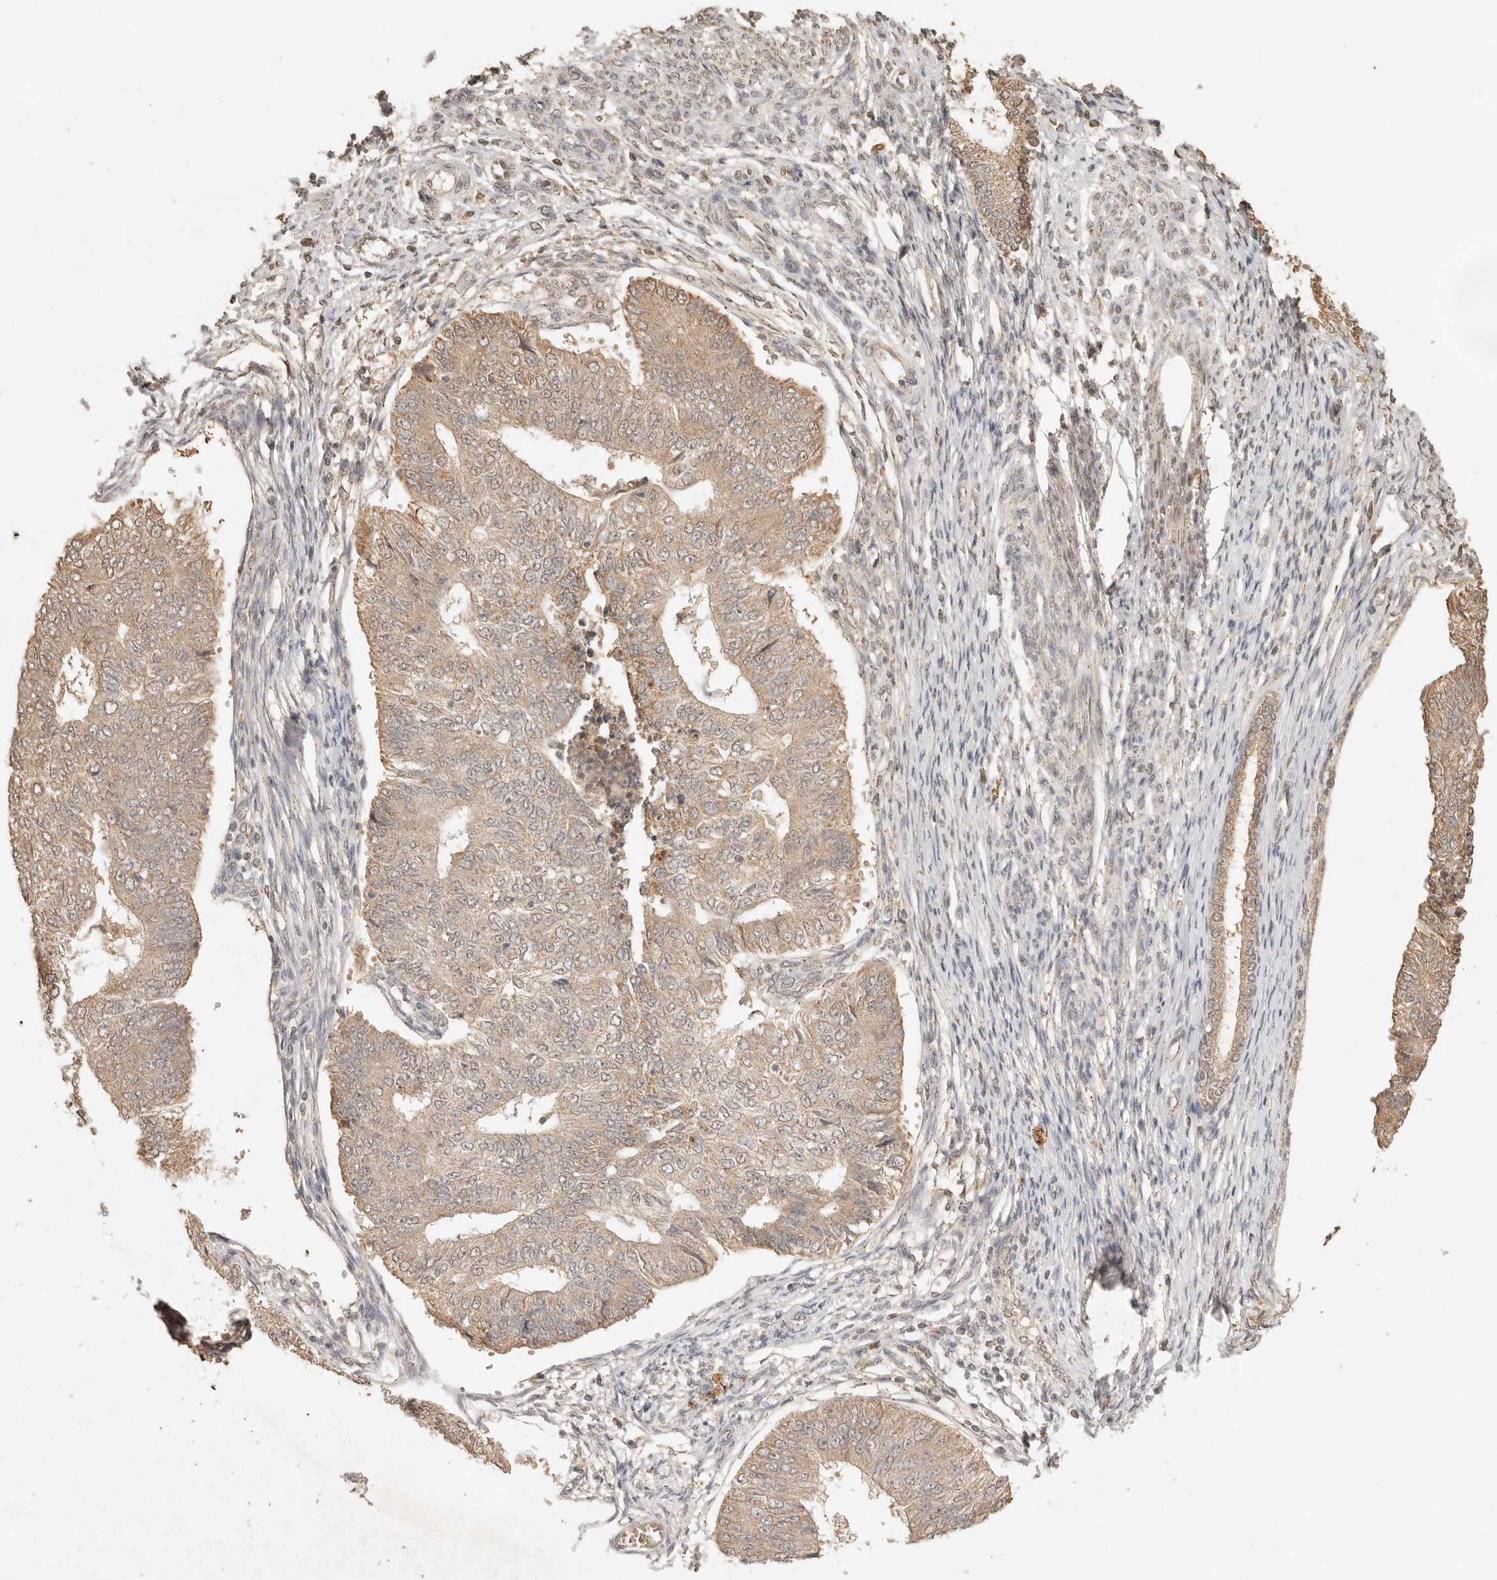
{"staining": {"intensity": "weak", "quantity": ">75%", "location": "cytoplasmic/membranous"}, "tissue": "endometrial cancer", "cell_type": "Tumor cells", "image_type": "cancer", "snomed": [{"axis": "morphology", "description": "Adenocarcinoma, NOS"}, {"axis": "topography", "description": "Endometrium"}], "caption": "High-power microscopy captured an IHC micrograph of endometrial adenocarcinoma, revealing weak cytoplasmic/membranous expression in approximately >75% of tumor cells.", "gene": "LMO4", "patient": {"sex": "female", "age": 32}}